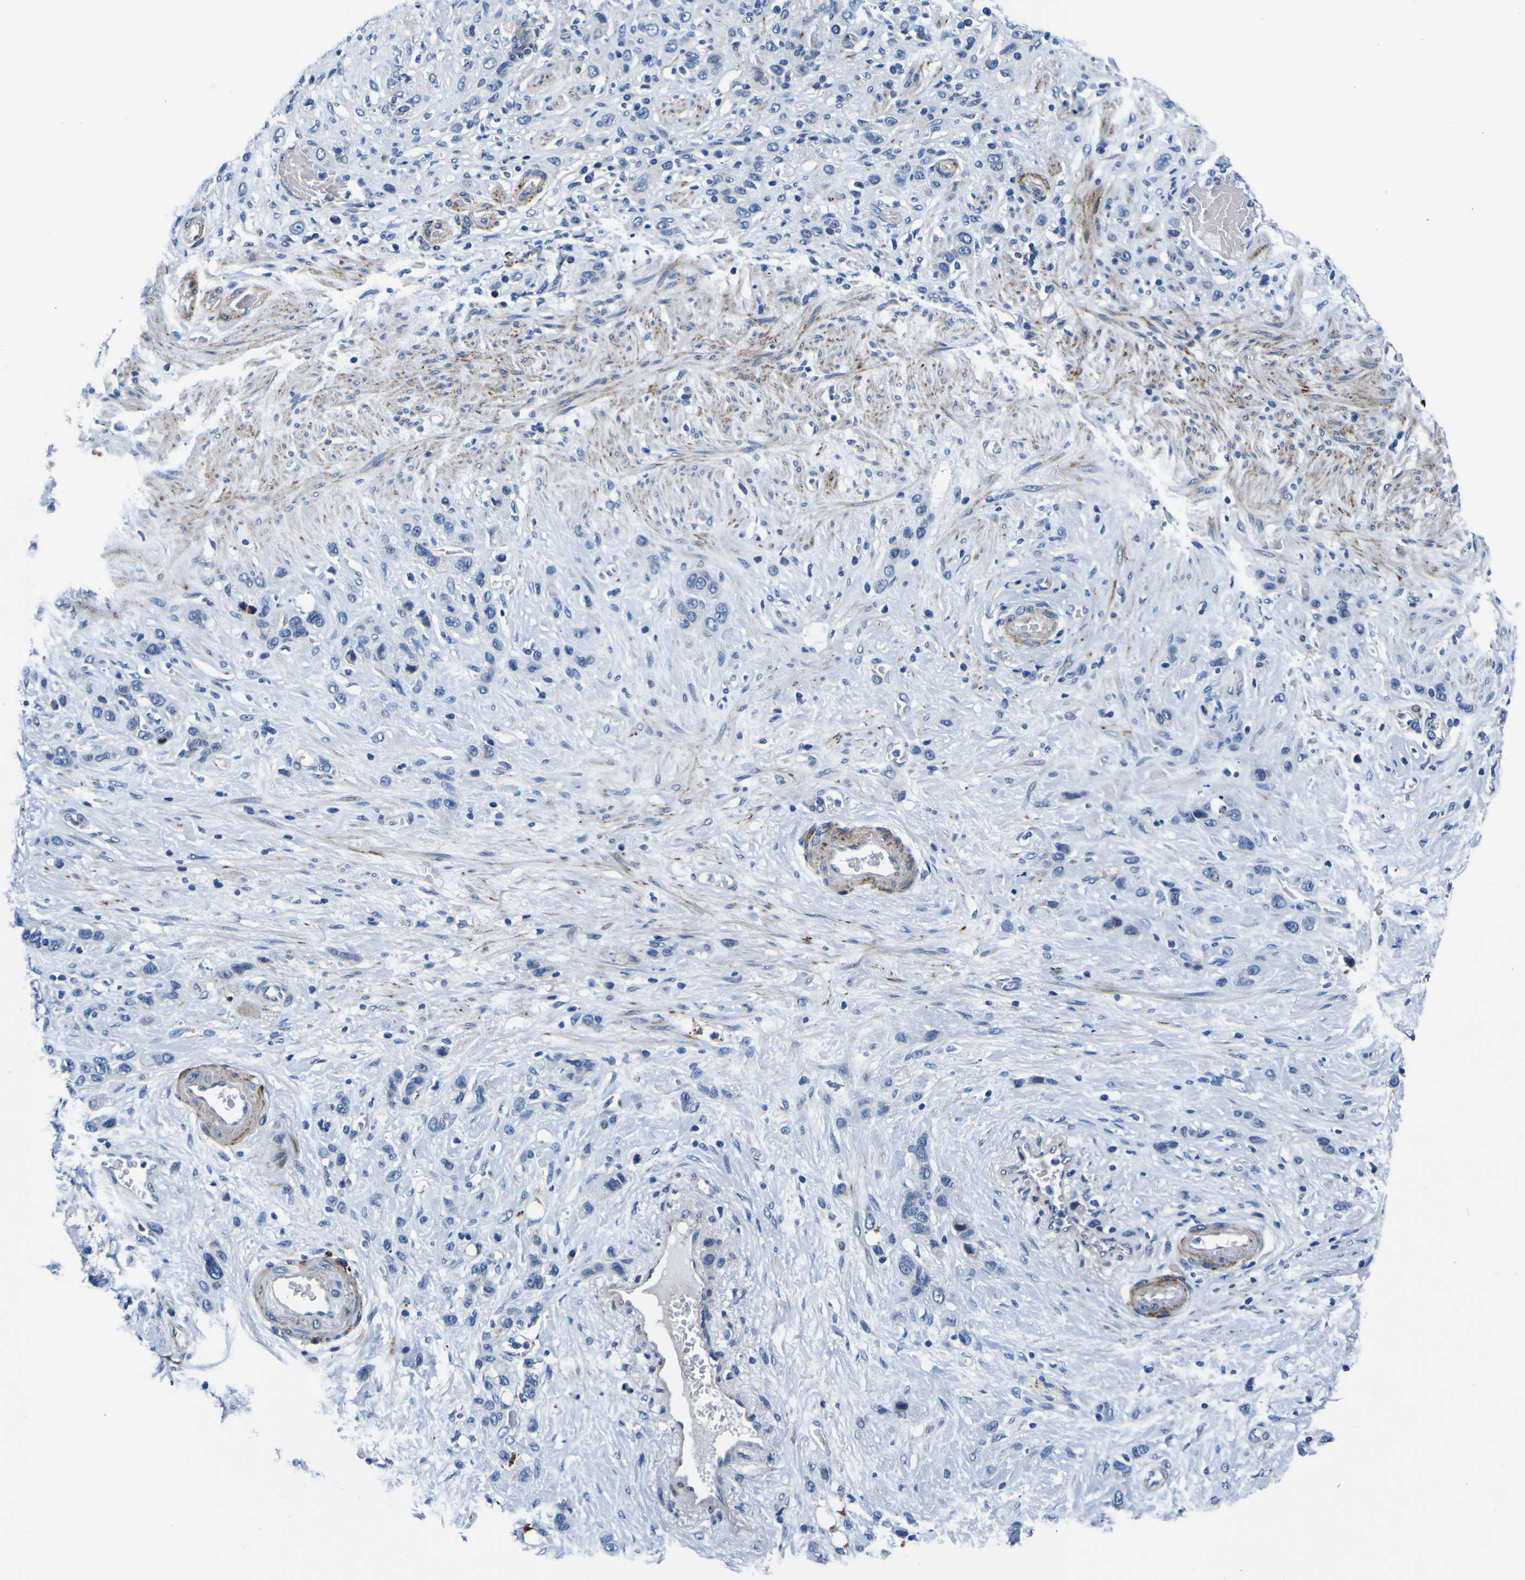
{"staining": {"intensity": "negative", "quantity": "none", "location": "none"}, "tissue": "stomach cancer", "cell_type": "Tumor cells", "image_type": "cancer", "snomed": [{"axis": "morphology", "description": "Adenocarcinoma, NOS"}, {"axis": "morphology", "description": "Adenocarcinoma, High grade"}, {"axis": "topography", "description": "Stomach, upper"}, {"axis": "topography", "description": "Stomach, lower"}], "caption": "Human stomach adenocarcinoma stained for a protein using immunohistochemistry displays no expression in tumor cells.", "gene": "AGAP3", "patient": {"sex": "female", "age": 65}}